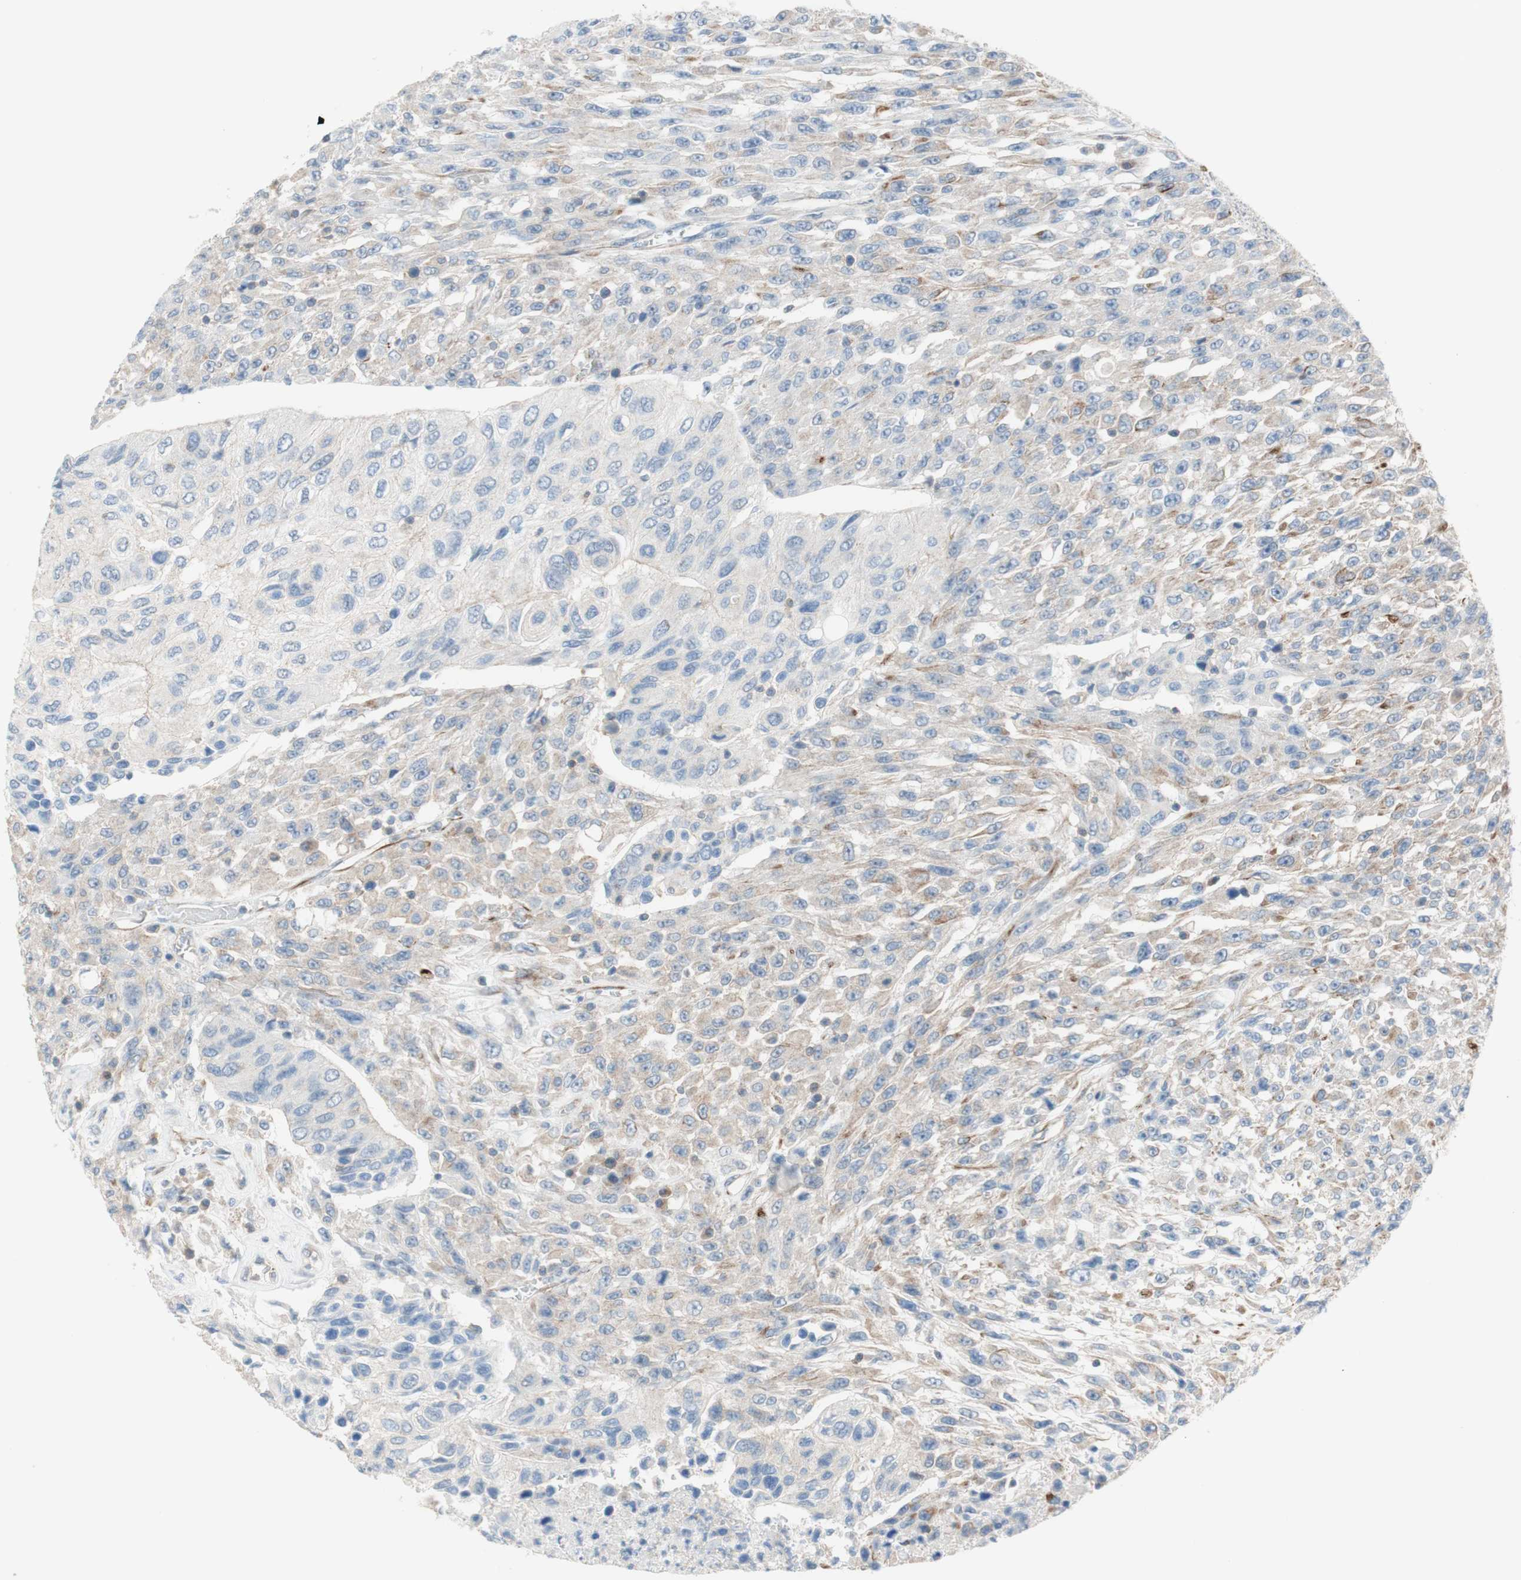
{"staining": {"intensity": "weak", "quantity": ">75%", "location": "cytoplasmic/membranous"}, "tissue": "urothelial cancer", "cell_type": "Tumor cells", "image_type": "cancer", "snomed": [{"axis": "morphology", "description": "Urothelial carcinoma, High grade"}, {"axis": "topography", "description": "Urinary bladder"}], "caption": "Protein positivity by IHC exhibits weak cytoplasmic/membranous staining in about >75% of tumor cells in urothelial carcinoma (high-grade).", "gene": "POU2AF1", "patient": {"sex": "male", "age": 66}}